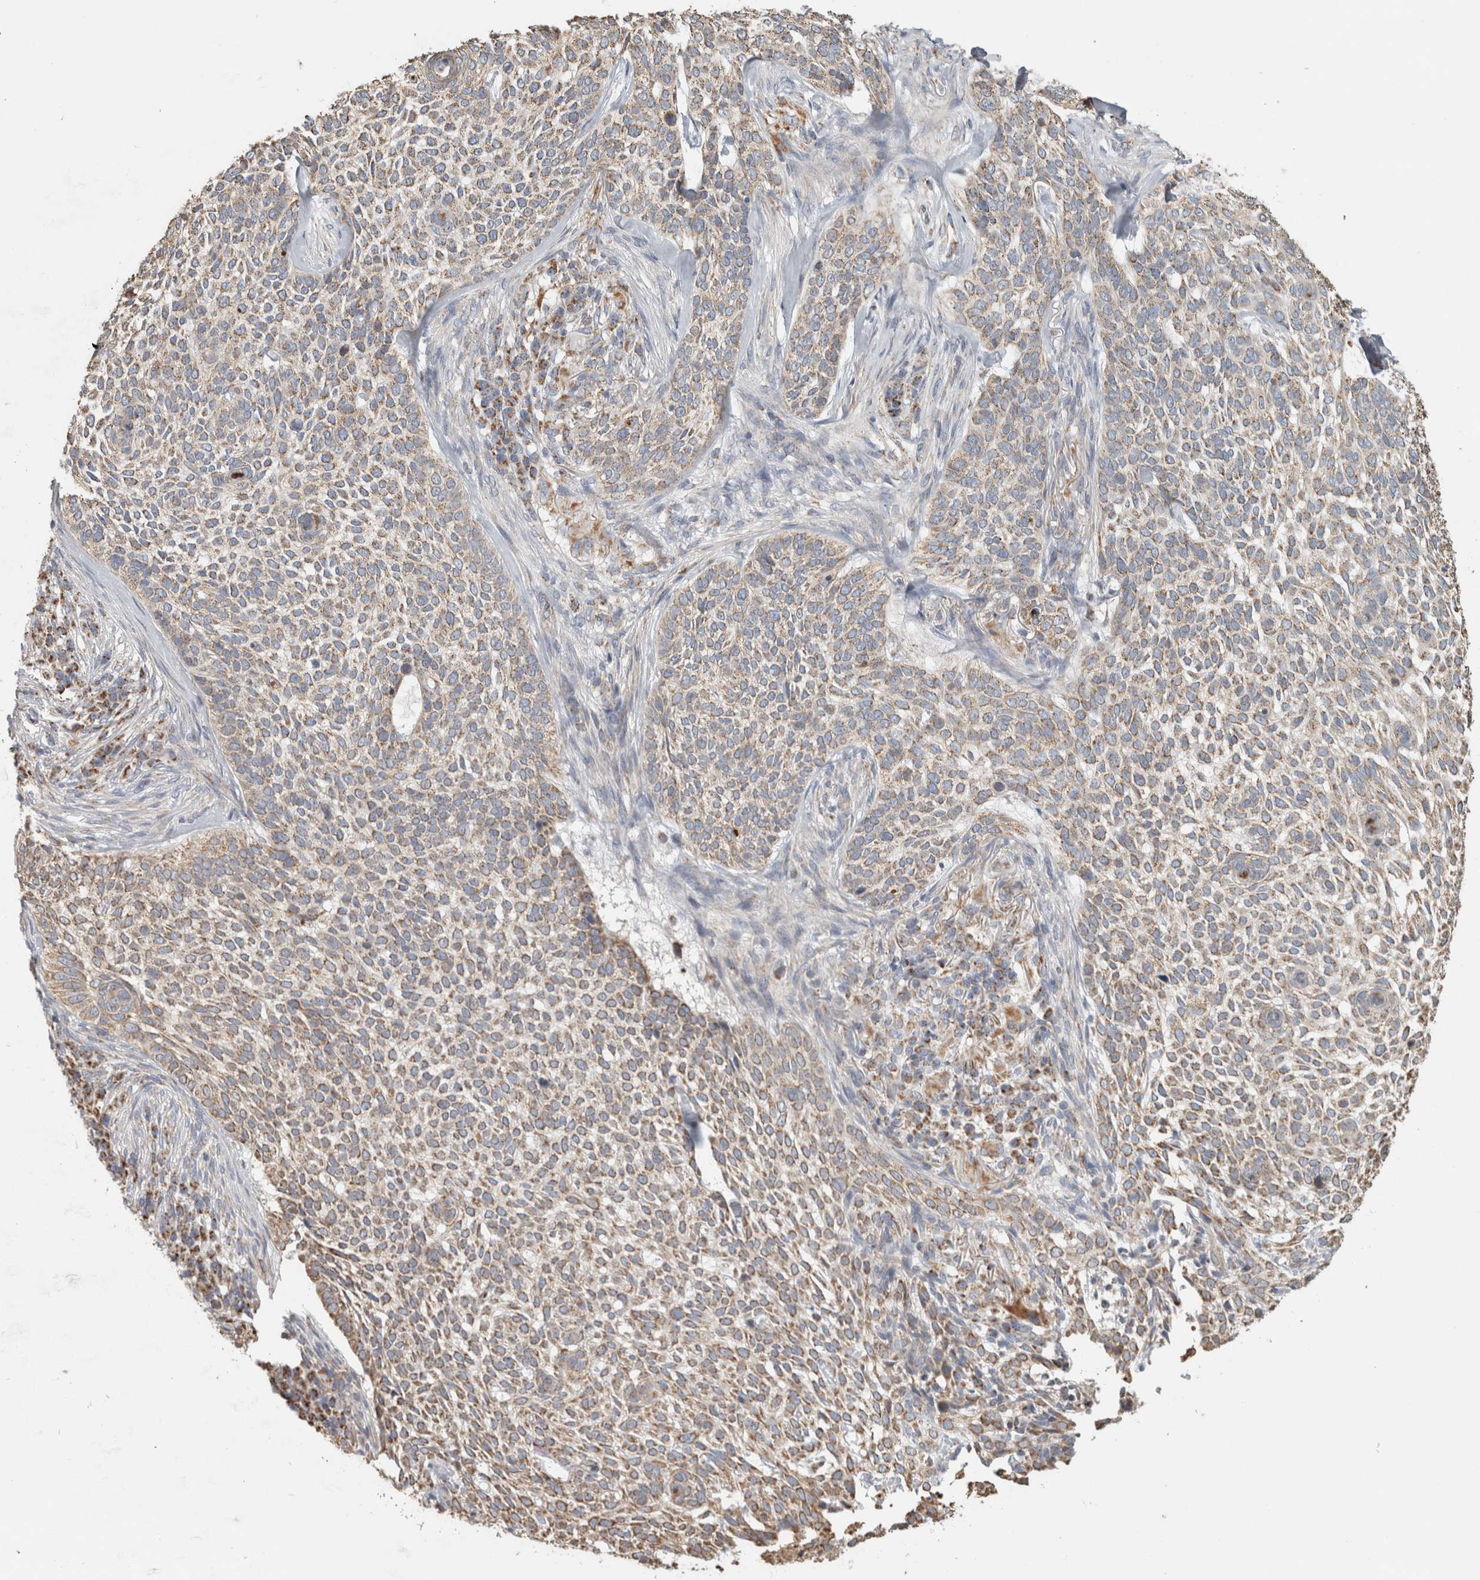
{"staining": {"intensity": "moderate", "quantity": "<25%", "location": "cytoplasmic/membranous"}, "tissue": "skin cancer", "cell_type": "Tumor cells", "image_type": "cancer", "snomed": [{"axis": "morphology", "description": "Basal cell carcinoma"}, {"axis": "topography", "description": "Skin"}], "caption": "Immunohistochemistry (IHC) photomicrograph of skin cancer stained for a protein (brown), which displays low levels of moderate cytoplasmic/membranous staining in approximately <25% of tumor cells.", "gene": "ST8SIA1", "patient": {"sex": "female", "age": 64}}